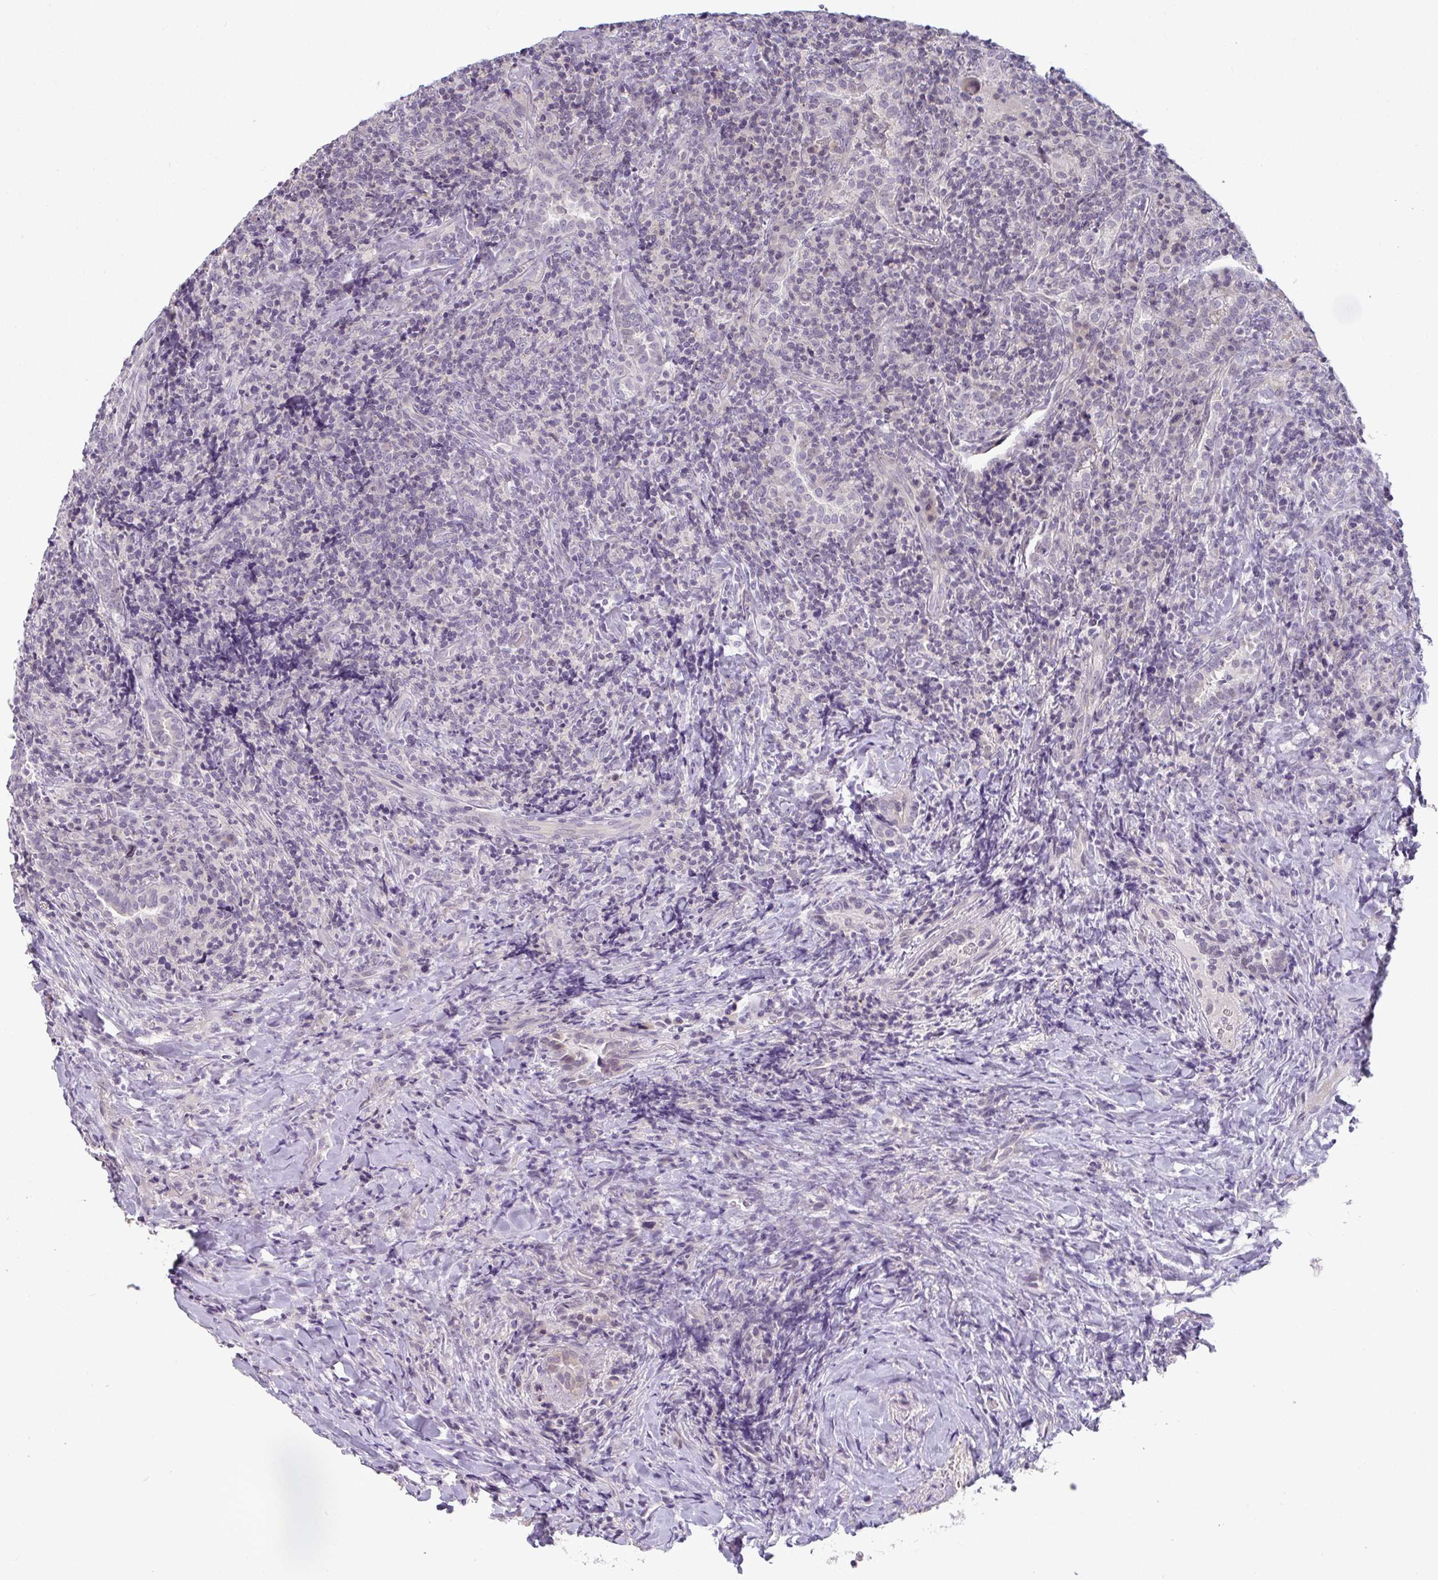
{"staining": {"intensity": "negative", "quantity": "none", "location": "none"}, "tissue": "lymphoma", "cell_type": "Tumor cells", "image_type": "cancer", "snomed": [{"axis": "morphology", "description": "Hodgkin's disease, NOS"}, {"axis": "topography", "description": "Lung"}], "caption": "A histopathology image of human lymphoma is negative for staining in tumor cells. The staining was performed using DAB (3,3'-diaminobenzidine) to visualize the protein expression in brown, while the nuclei were stained in blue with hematoxylin (Magnification: 20x).", "gene": "GSDMB", "patient": {"sex": "male", "age": 17}}